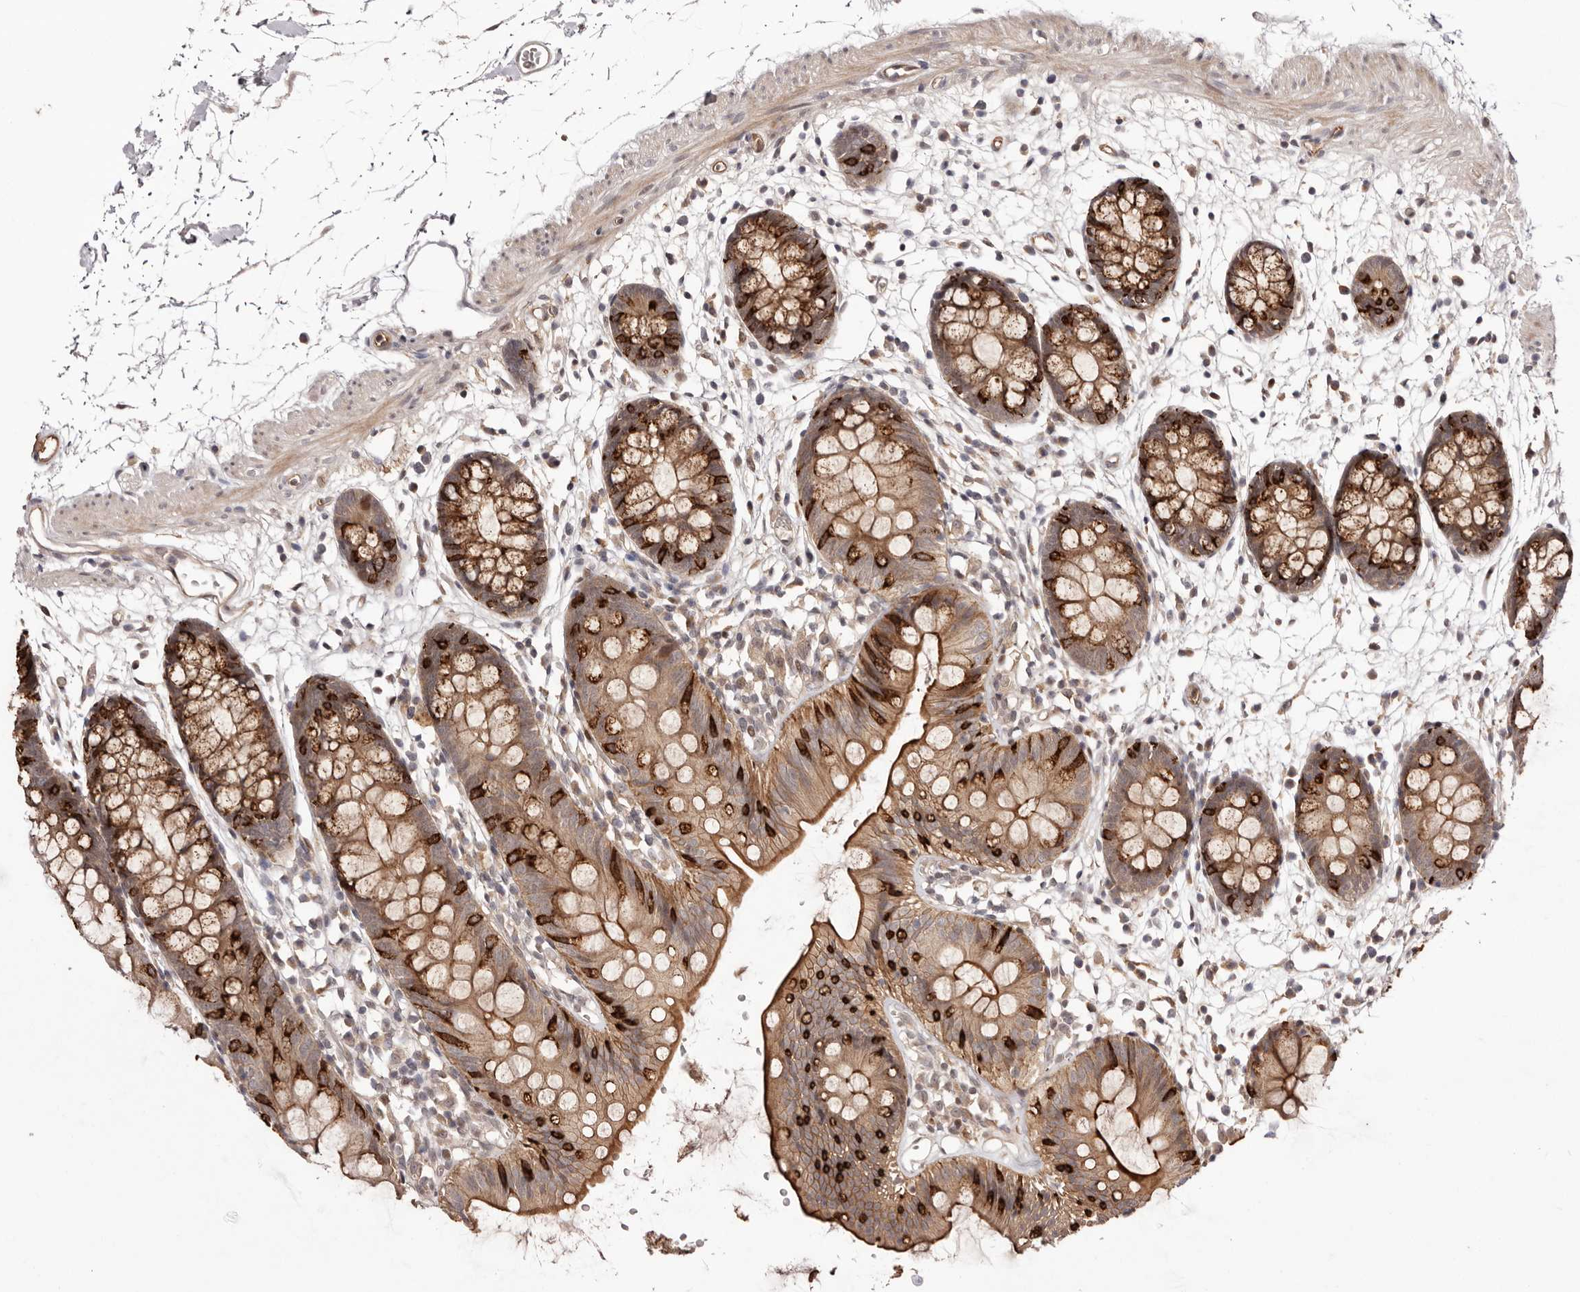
{"staining": {"intensity": "moderate", "quantity": ">75%", "location": "cytoplasmic/membranous"}, "tissue": "colon", "cell_type": "Endothelial cells", "image_type": "normal", "snomed": [{"axis": "morphology", "description": "Normal tissue, NOS"}, {"axis": "topography", "description": "Colon"}], "caption": "Protein expression analysis of unremarkable human colon reveals moderate cytoplasmic/membranous expression in about >75% of endothelial cells. (IHC, brightfield microscopy, high magnification).", "gene": "EGR3", "patient": {"sex": "male", "age": 56}}